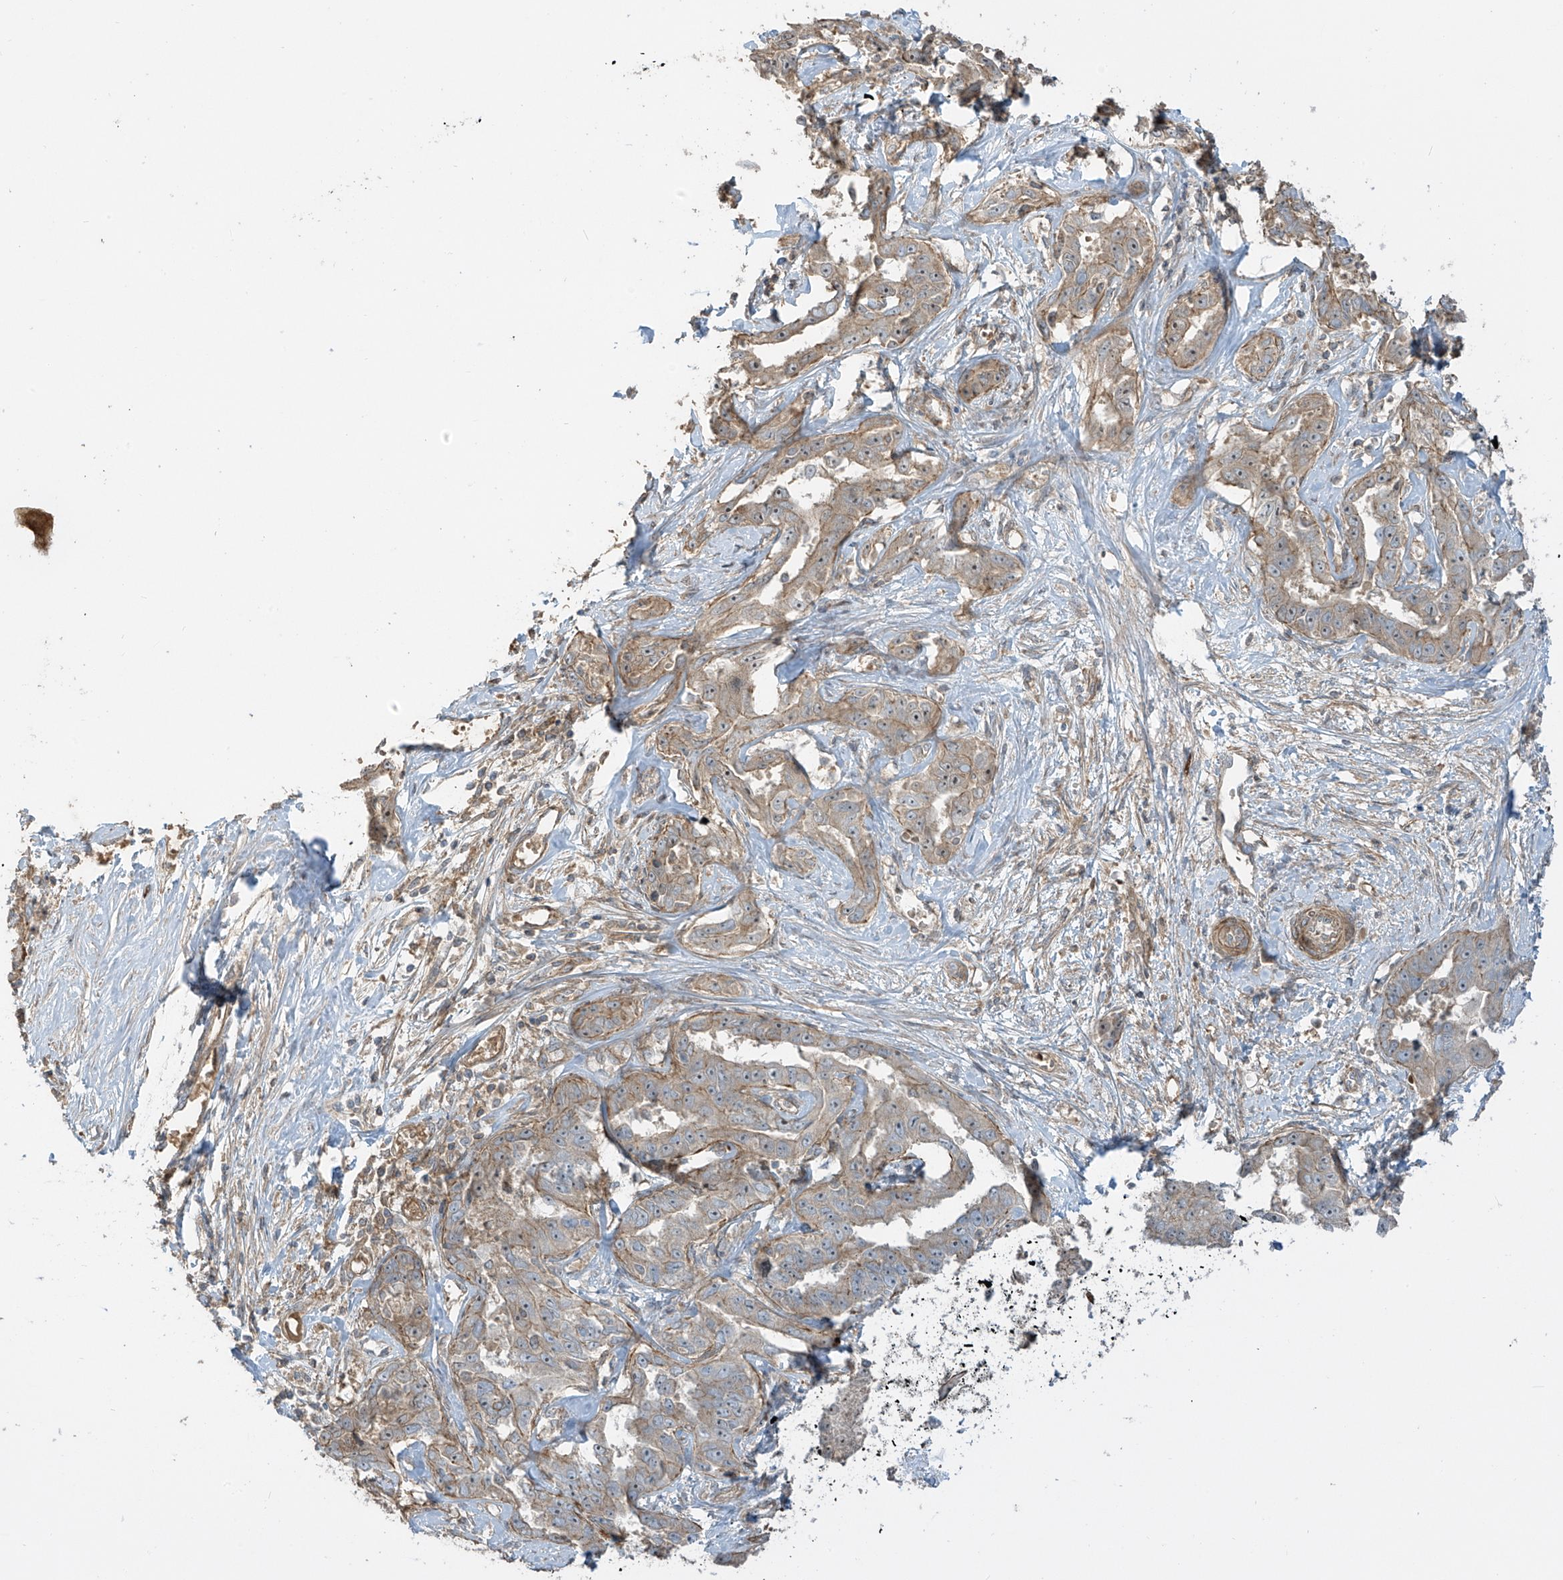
{"staining": {"intensity": "weak", "quantity": "25%-75%", "location": "cytoplasmic/membranous"}, "tissue": "liver cancer", "cell_type": "Tumor cells", "image_type": "cancer", "snomed": [{"axis": "morphology", "description": "Cholangiocarcinoma"}, {"axis": "topography", "description": "Liver"}], "caption": "Brown immunohistochemical staining in liver cancer demonstrates weak cytoplasmic/membranous expression in approximately 25%-75% of tumor cells. (Brightfield microscopy of DAB IHC at high magnification).", "gene": "ENTR1", "patient": {"sex": "male", "age": 59}}